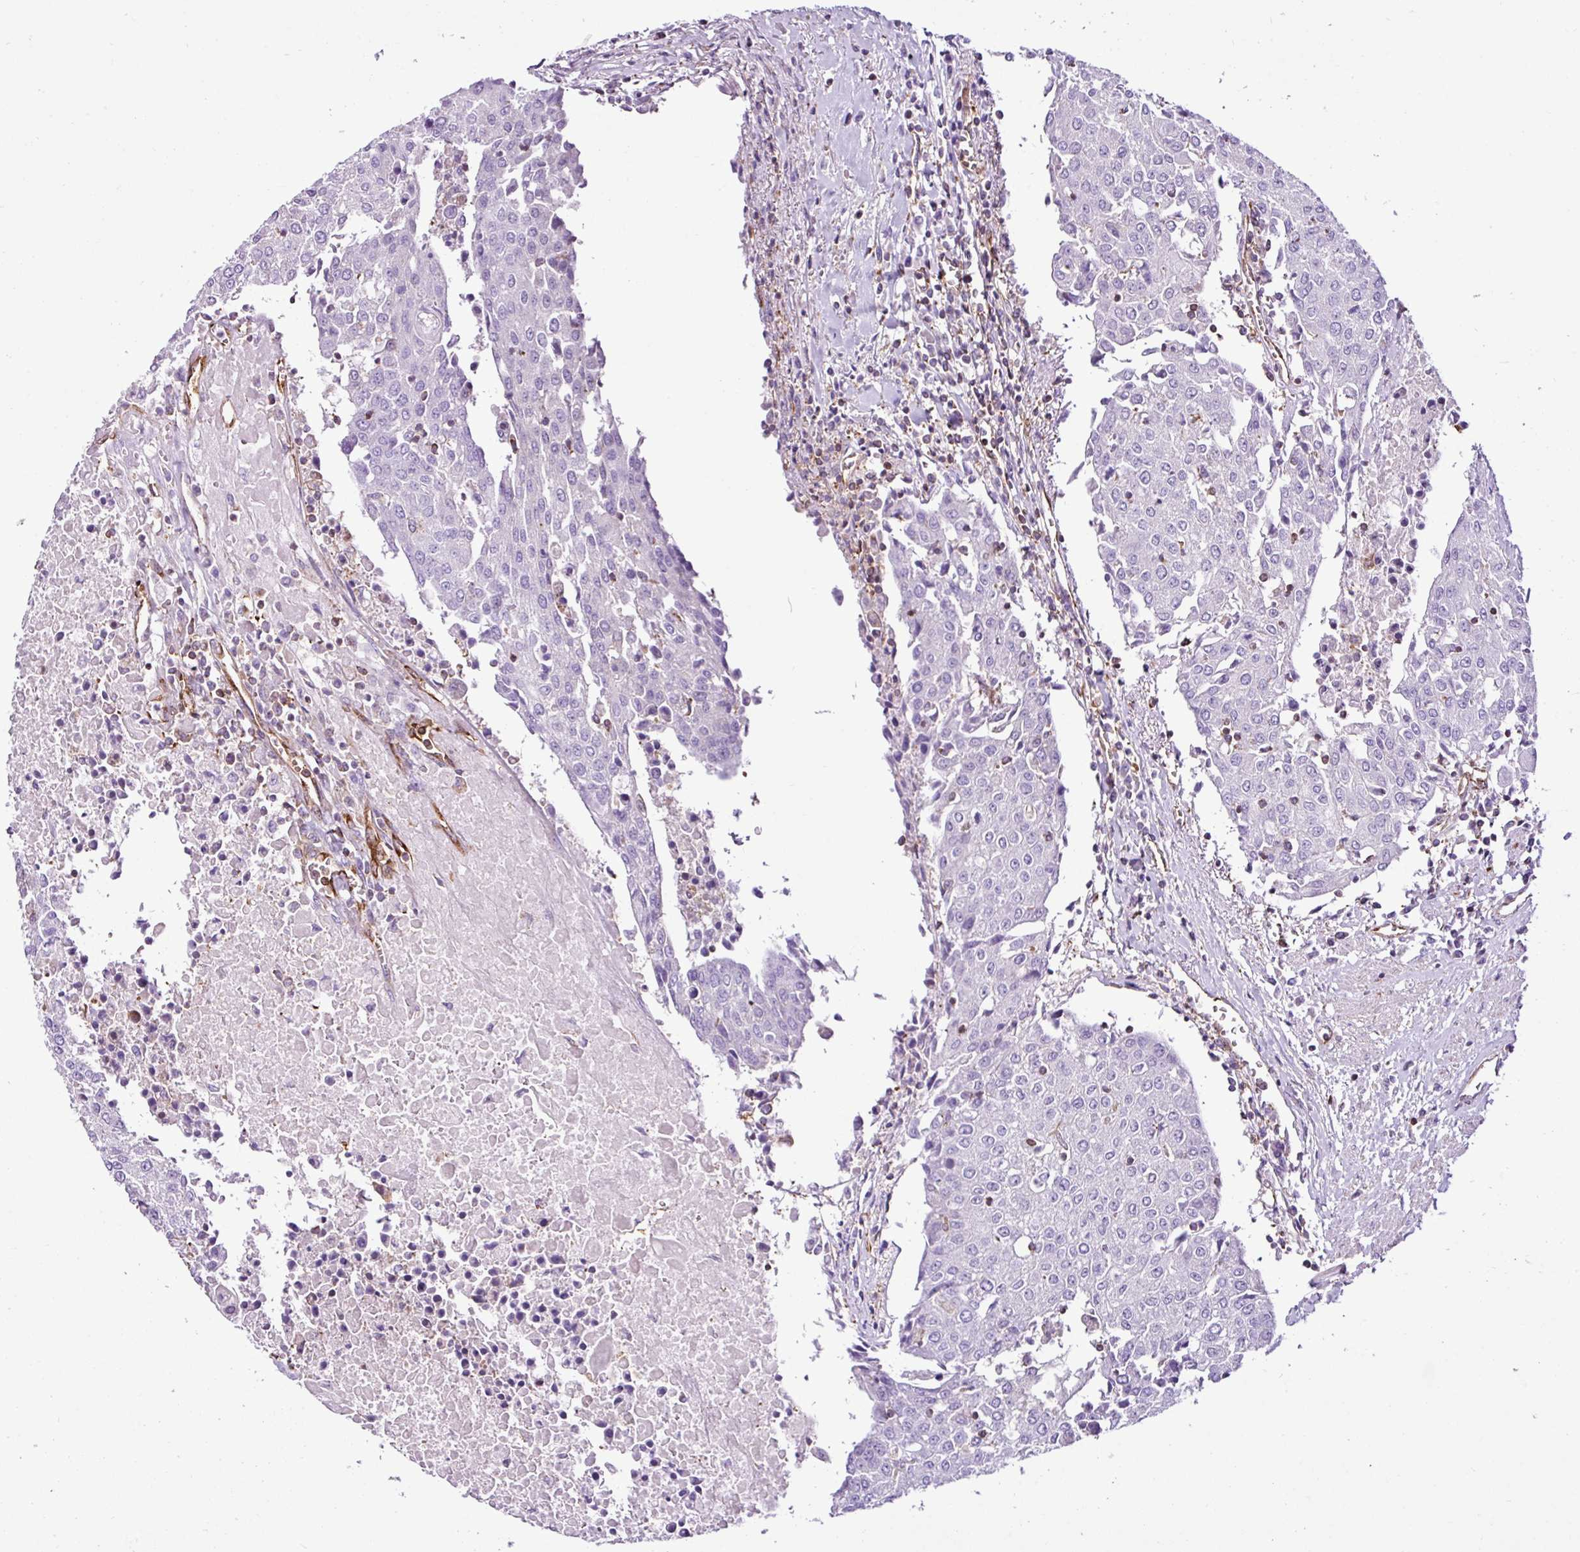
{"staining": {"intensity": "negative", "quantity": "none", "location": "none"}, "tissue": "urothelial cancer", "cell_type": "Tumor cells", "image_type": "cancer", "snomed": [{"axis": "morphology", "description": "Urothelial carcinoma, High grade"}, {"axis": "topography", "description": "Urinary bladder"}], "caption": "The image exhibits no significant positivity in tumor cells of high-grade urothelial carcinoma. (DAB IHC with hematoxylin counter stain).", "gene": "EME2", "patient": {"sex": "female", "age": 85}}